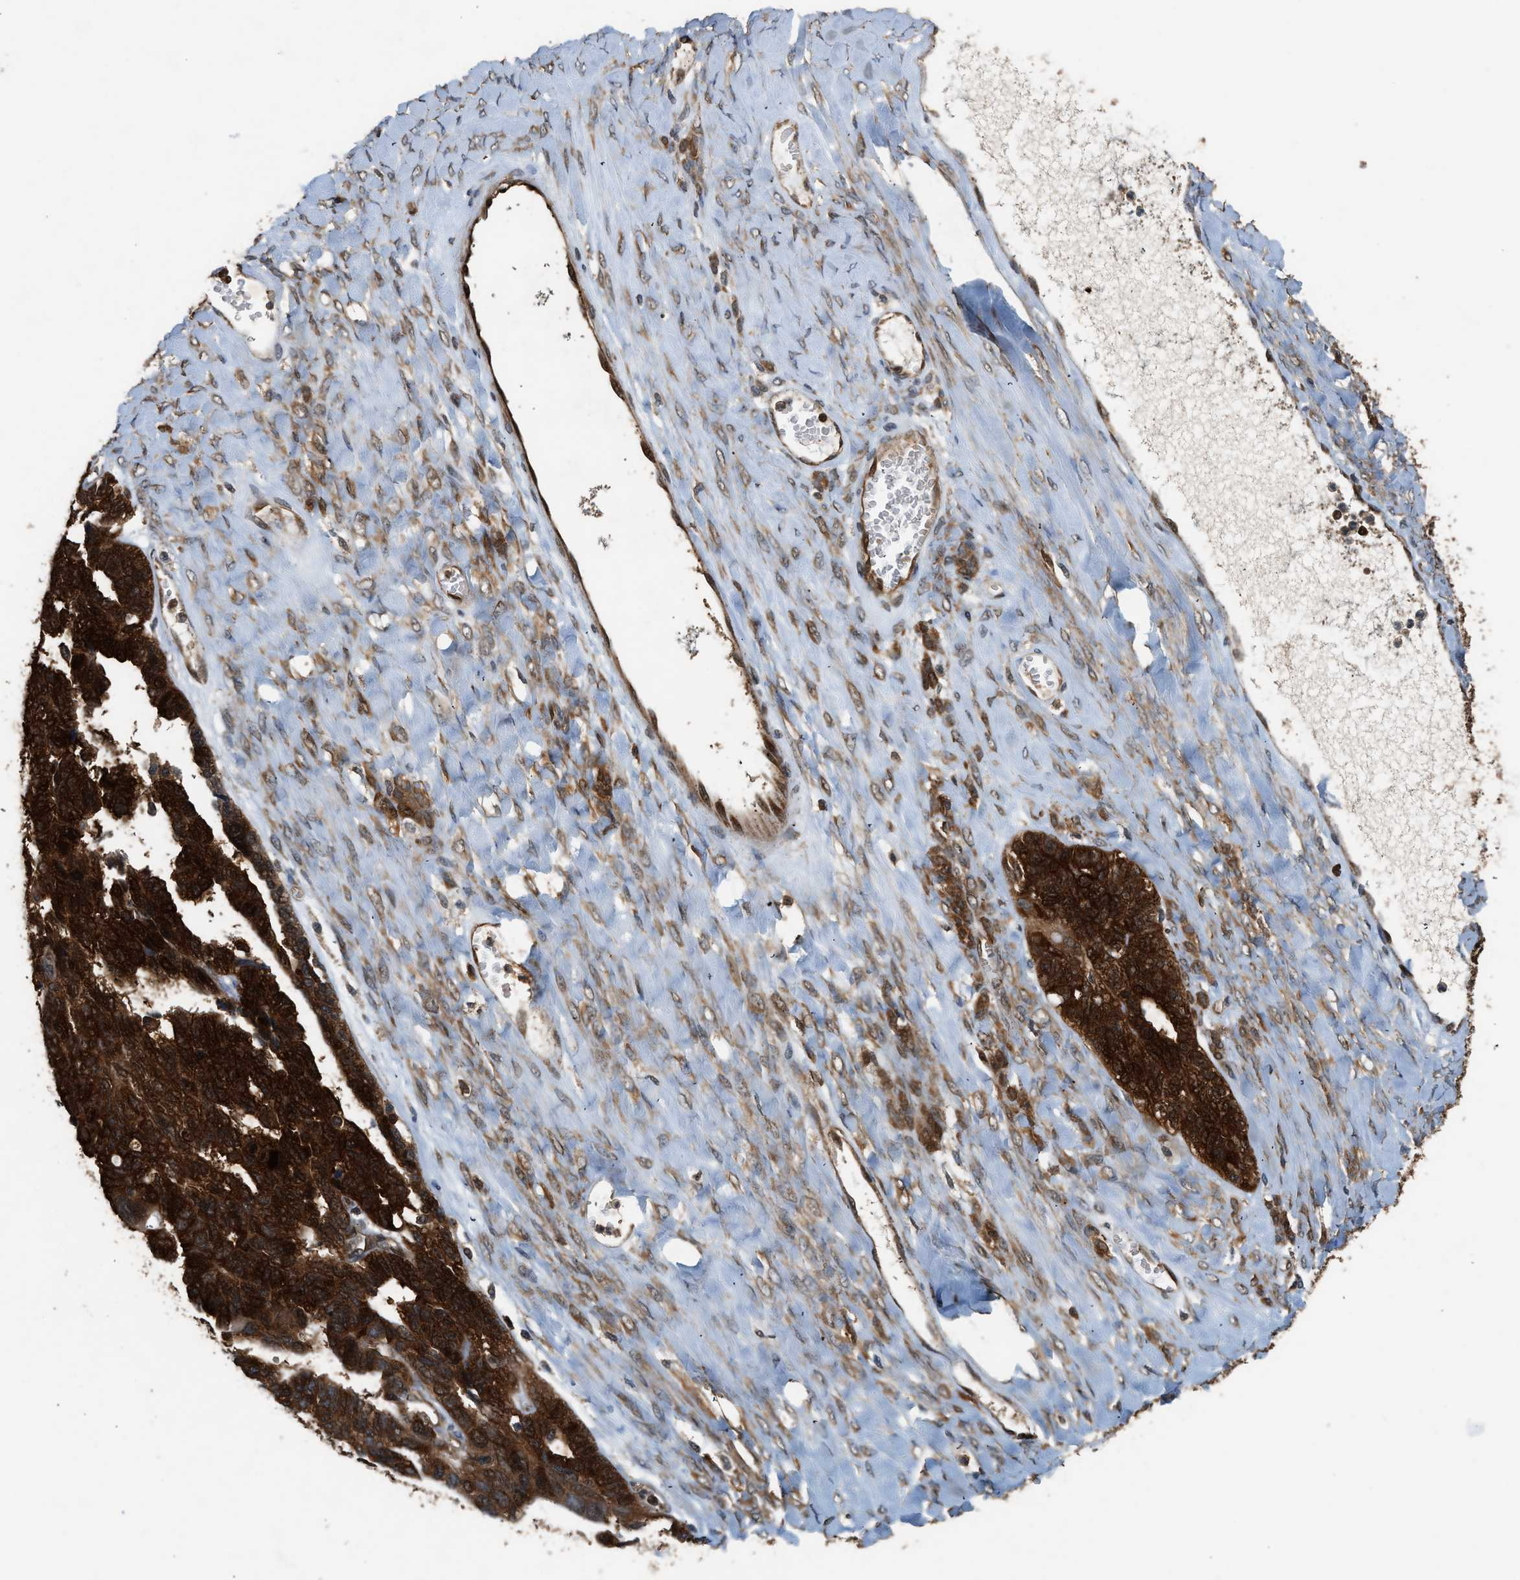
{"staining": {"intensity": "strong", "quantity": ">75%", "location": "cytoplasmic/membranous,nuclear"}, "tissue": "ovarian cancer", "cell_type": "Tumor cells", "image_type": "cancer", "snomed": [{"axis": "morphology", "description": "Cystadenocarcinoma, serous, NOS"}, {"axis": "topography", "description": "Ovary"}], "caption": "DAB (3,3'-diaminobenzidine) immunohistochemical staining of human ovarian serous cystadenocarcinoma shows strong cytoplasmic/membranous and nuclear protein expression in about >75% of tumor cells.", "gene": "OXSR1", "patient": {"sex": "female", "age": 79}}